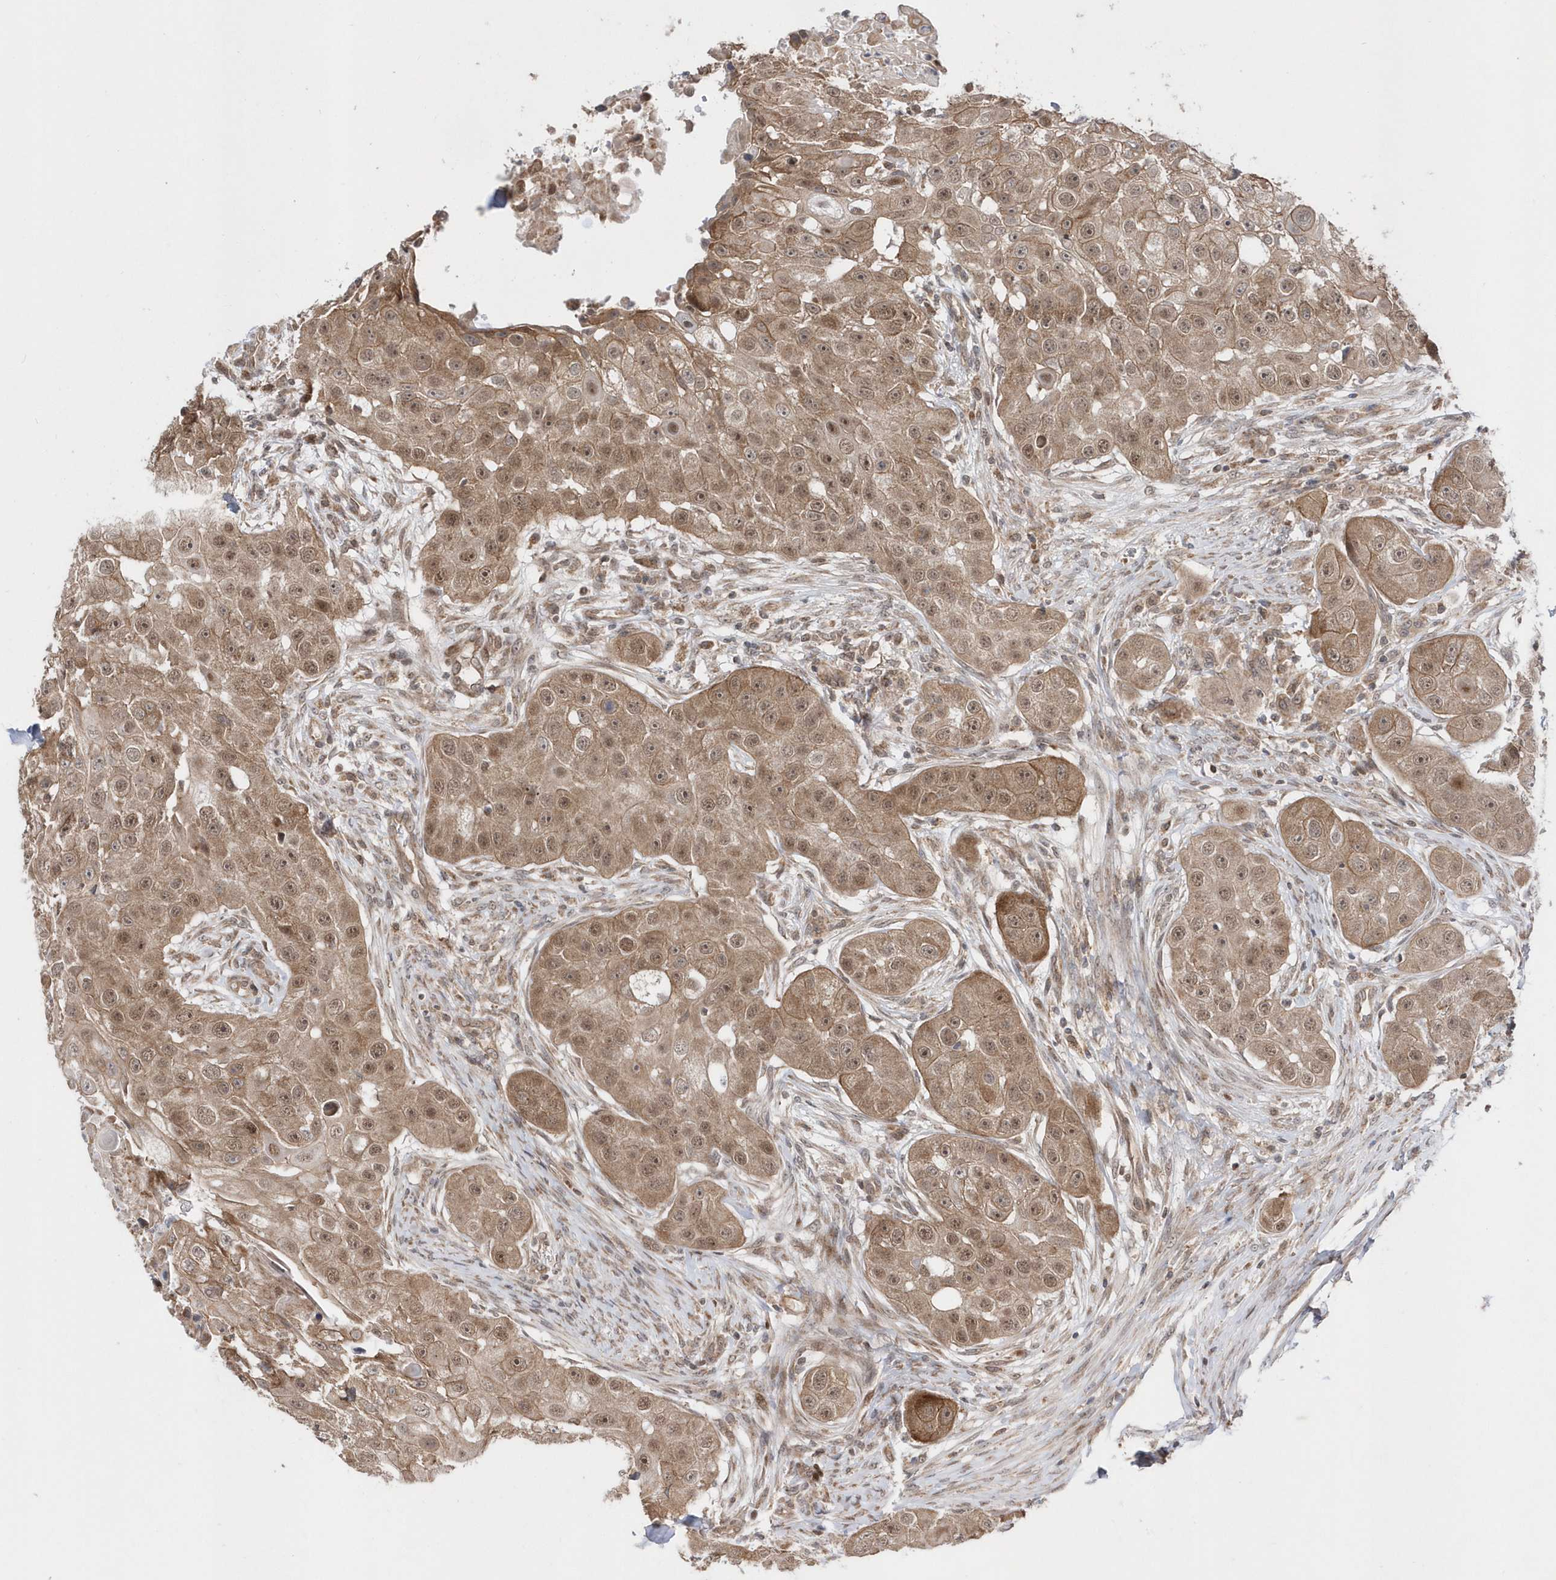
{"staining": {"intensity": "moderate", "quantity": ">75%", "location": "cytoplasmic/membranous,nuclear"}, "tissue": "head and neck cancer", "cell_type": "Tumor cells", "image_type": "cancer", "snomed": [{"axis": "morphology", "description": "Normal tissue, NOS"}, {"axis": "morphology", "description": "Squamous cell carcinoma, NOS"}, {"axis": "topography", "description": "Skeletal muscle"}, {"axis": "topography", "description": "Head-Neck"}], "caption": "Approximately >75% of tumor cells in human head and neck squamous cell carcinoma exhibit moderate cytoplasmic/membranous and nuclear protein expression as visualized by brown immunohistochemical staining.", "gene": "DALRD3", "patient": {"sex": "male", "age": 51}}